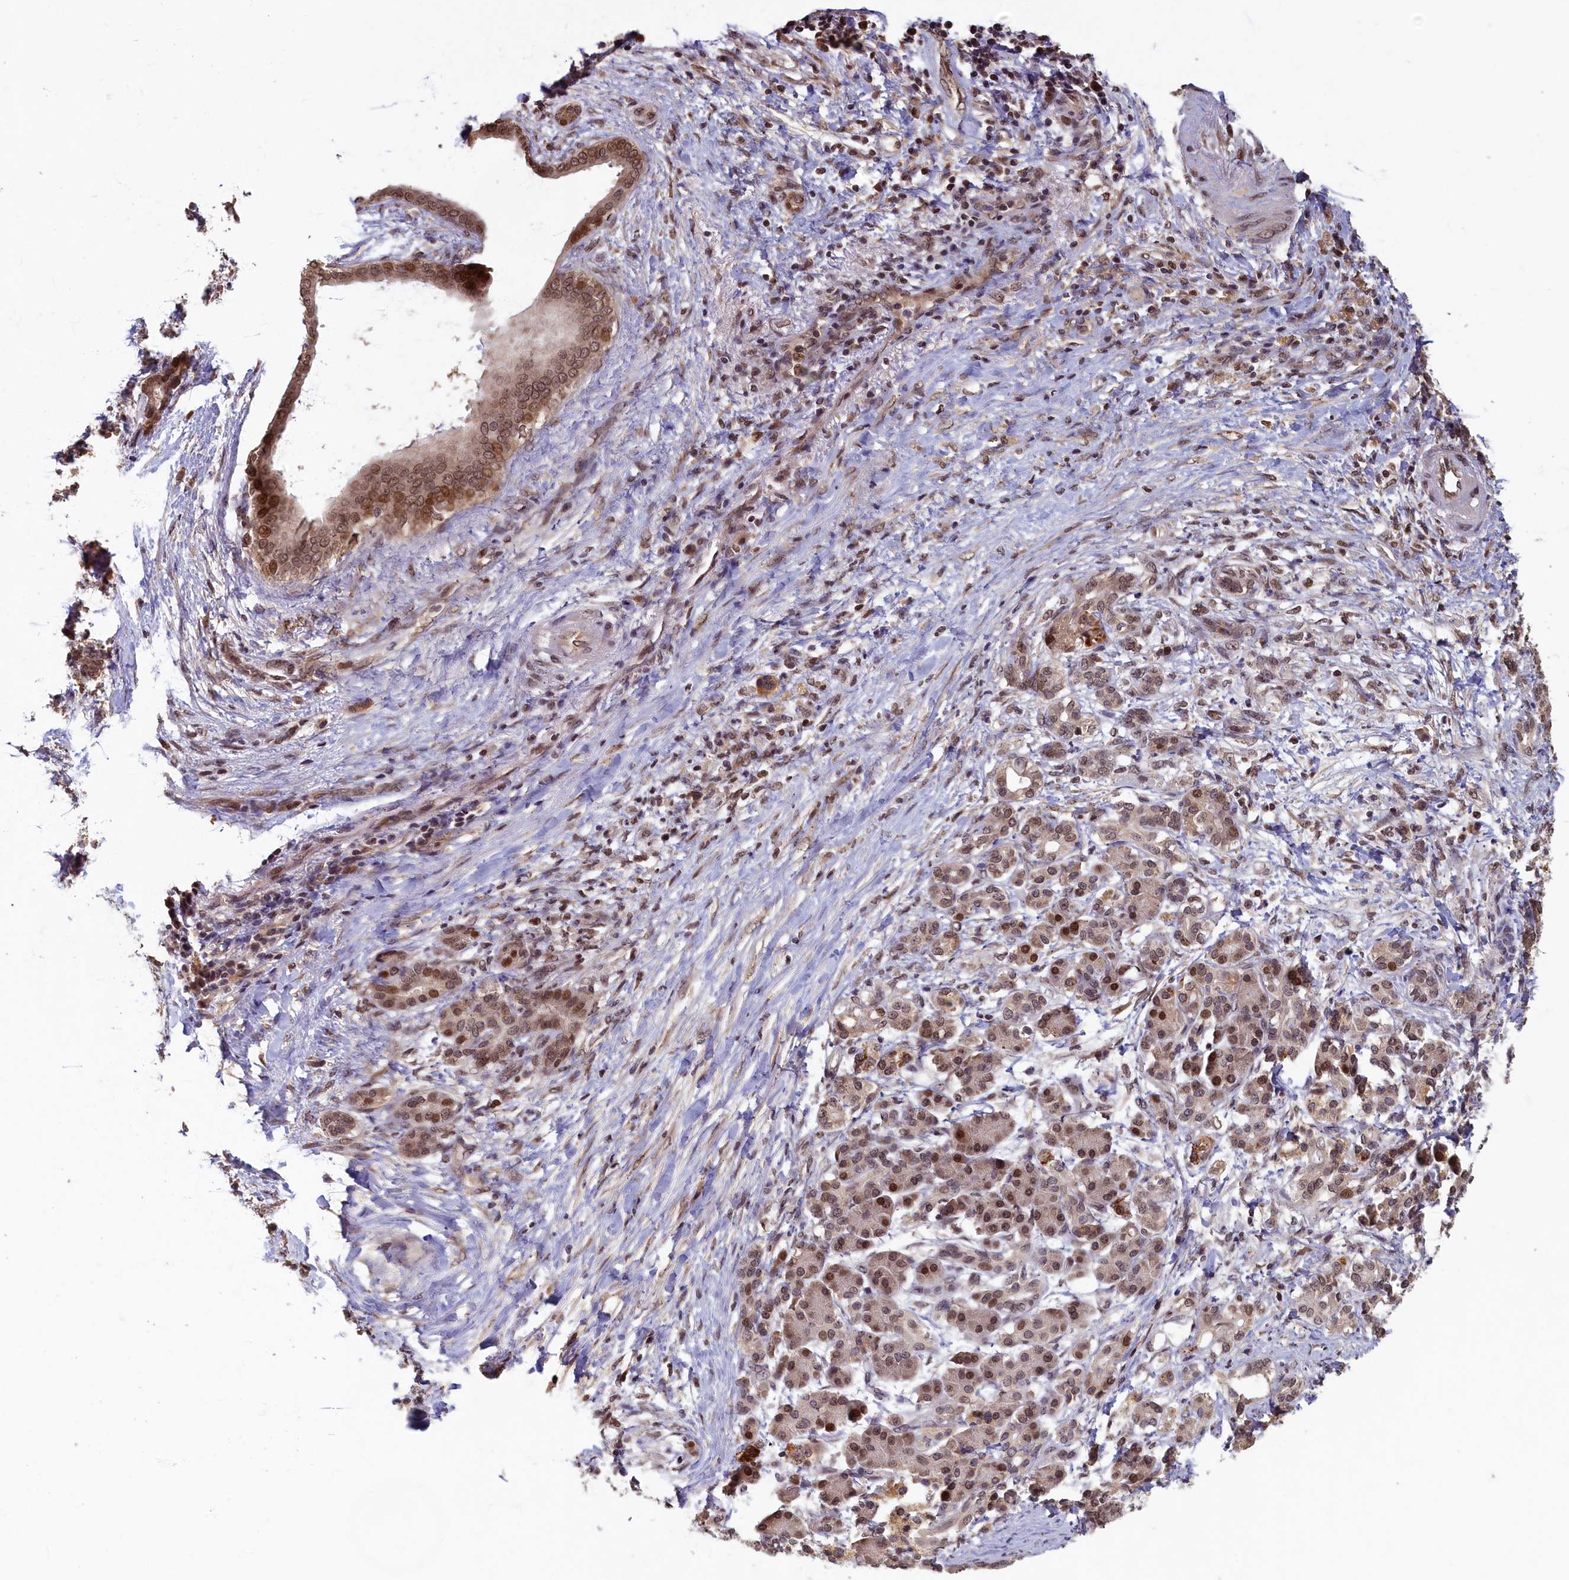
{"staining": {"intensity": "moderate", "quantity": ">75%", "location": "cytoplasmic/membranous,nuclear"}, "tissue": "pancreatic cancer", "cell_type": "Tumor cells", "image_type": "cancer", "snomed": [{"axis": "morphology", "description": "Adenocarcinoma, NOS"}, {"axis": "topography", "description": "Pancreas"}], "caption": "Pancreatic cancer stained with a protein marker shows moderate staining in tumor cells.", "gene": "CKAP2L", "patient": {"sex": "female", "age": 55}}